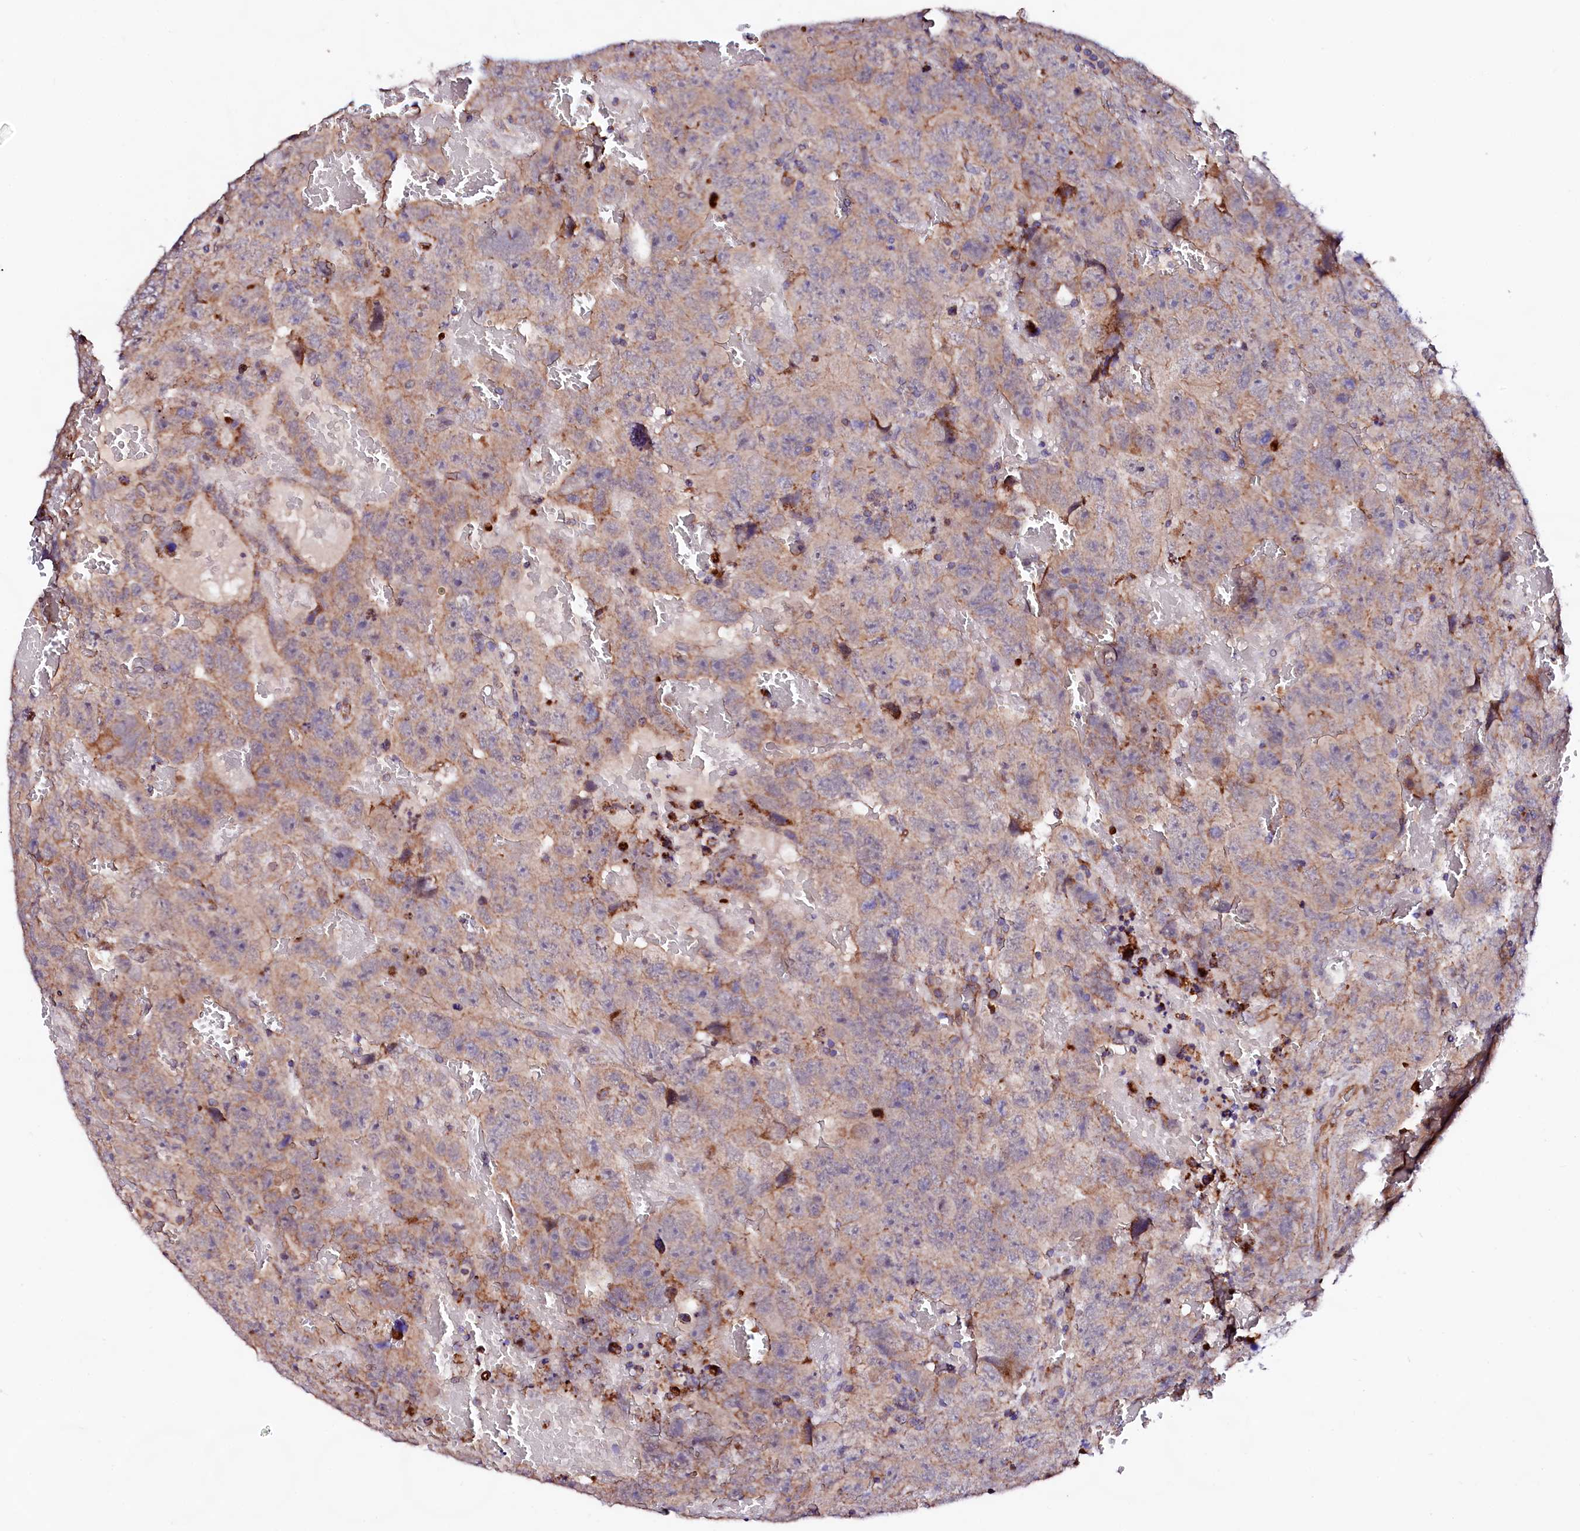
{"staining": {"intensity": "moderate", "quantity": "<25%", "location": "cytoplasmic/membranous"}, "tissue": "testis cancer", "cell_type": "Tumor cells", "image_type": "cancer", "snomed": [{"axis": "morphology", "description": "Carcinoma, Embryonal, NOS"}, {"axis": "topography", "description": "Testis"}], "caption": "High-magnification brightfield microscopy of testis cancer (embryonal carcinoma) stained with DAB (3,3'-diaminobenzidine) (brown) and counterstained with hematoxylin (blue). tumor cells exhibit moderate cytoplasmic/membranous positivity is identified in approximately<25% of cells. The staining is performed using DAB (3,3'-diaminobenzidine) brown chromogen to label protein expression. The nuclei are counter-stained blue using hematoxylin.", "gene": "UBE3C", "patient": {"sex": "male", "age": 45}}